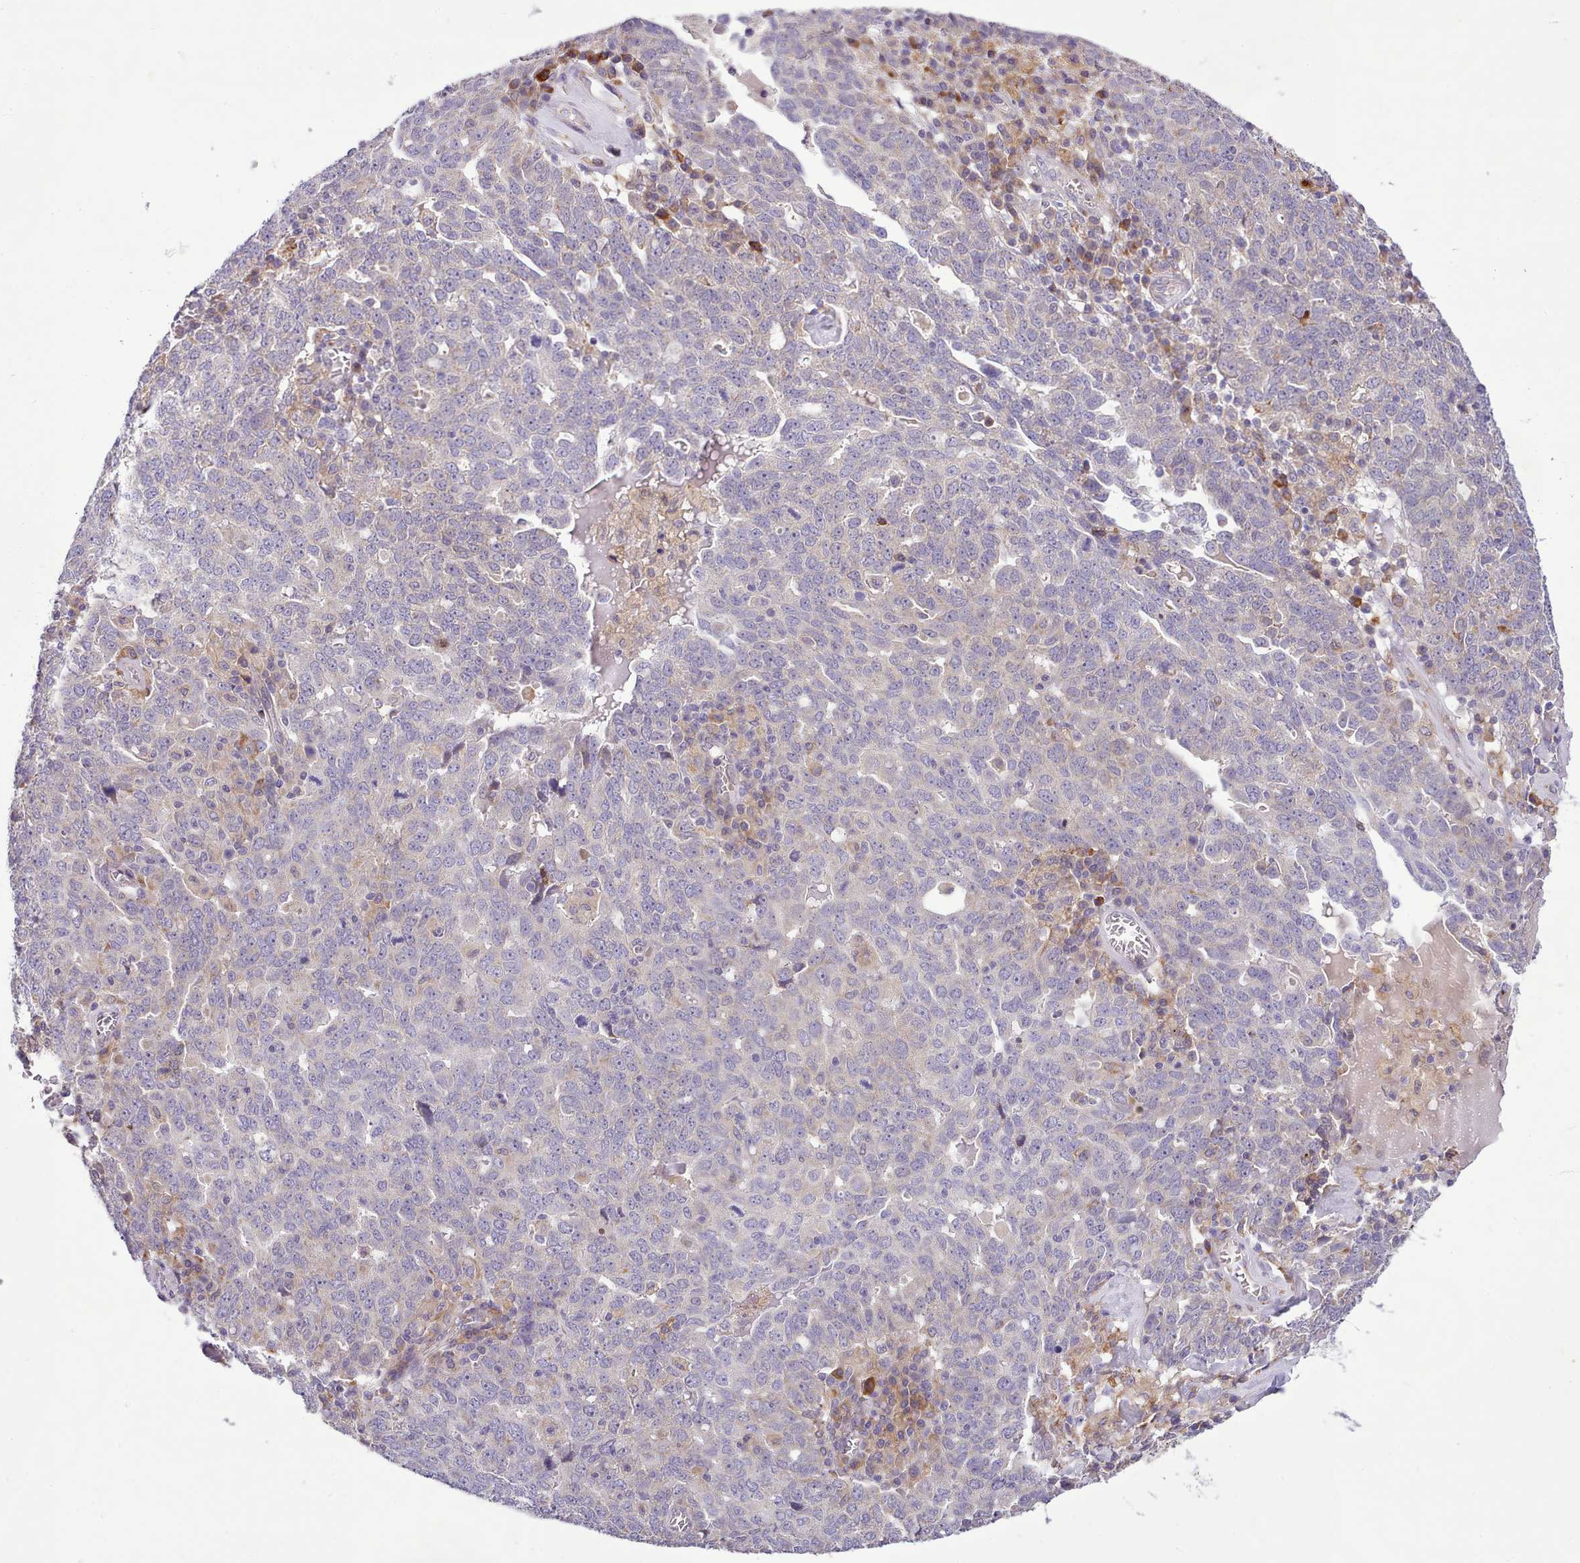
{"staining": {"intensity": "negative", "quantity": "none", "location": "none"}, "tissue": "ovarian cancer", "cell_type": "Tumor cells", "image_type": "cancer", "snomed": [{"axis": "morphology", "description": "Carcinoma, endometroid"}, {"axis": "topography", "description": "Ovary"}], "caption": "This is a micrograph of IHC staining of ovarian cancer (endometroid carcinoma), which shows no positivity in tumor cells.", "gene": "FAM83E", "patient": {"sex": "female", "age": 62}}